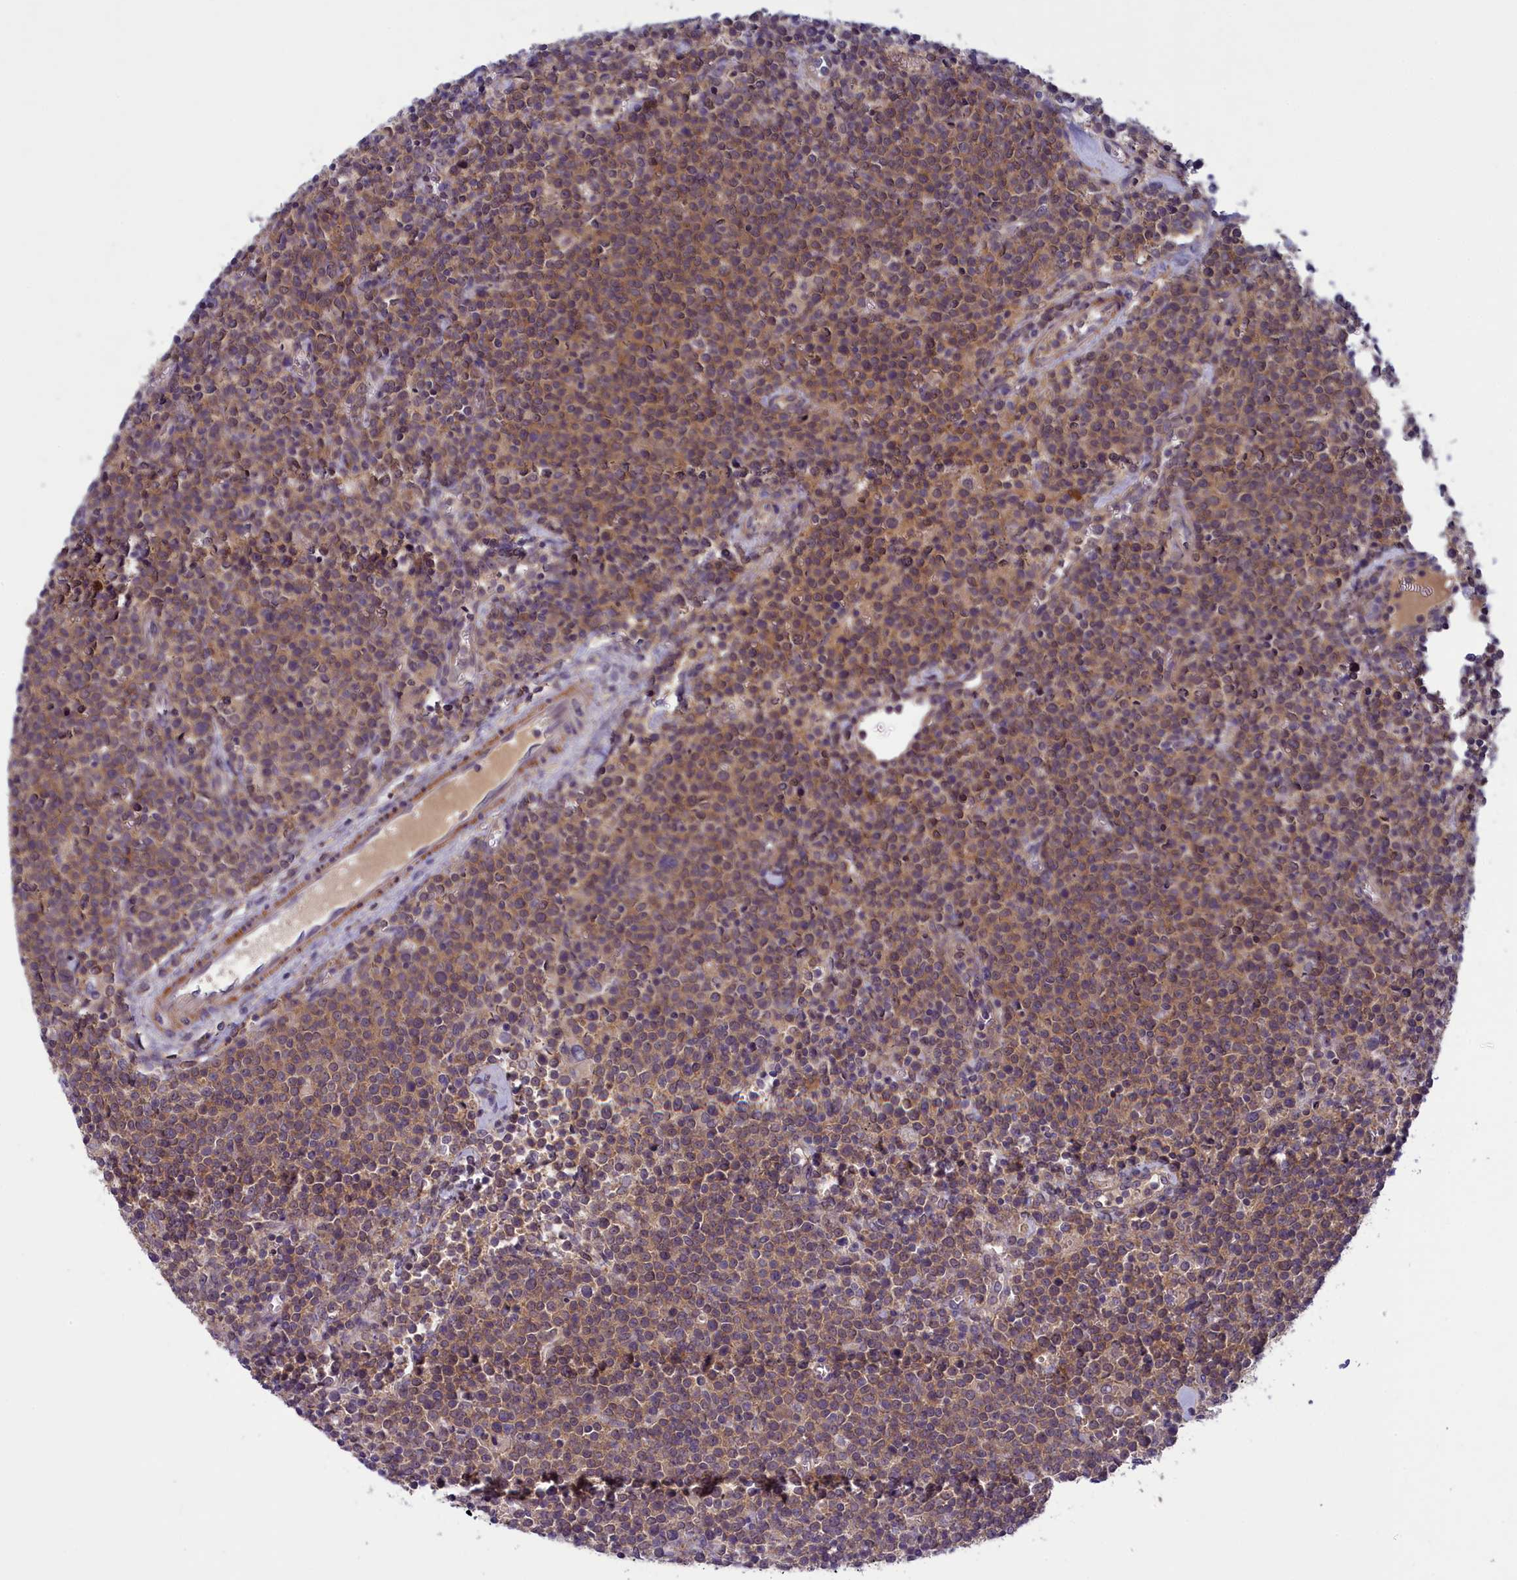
{"staining": {"intensity": "moderate", "quantity": ">75%", "location": "cytoplasmic/membranous"}, "tissue": "lymphoma", "cell_type": "Tumor cells", "image_type": "cancer", "snomed": [{"axis": "morphology", "description": "Malignant lymphoma, non-Hodgkin's type, High grade"}, {"axis": "topography", "description": "Lymph node"}], "caption": "Protein staining of lymphoma tissue shows moderate cytoplasmic/membranous staining in approximately >75% of tumor cells. (Brightfield microscopy of DAB IHC at high magnification).", "gene": "NUBP1", "patient": {"sex": "male", "age": 61}}